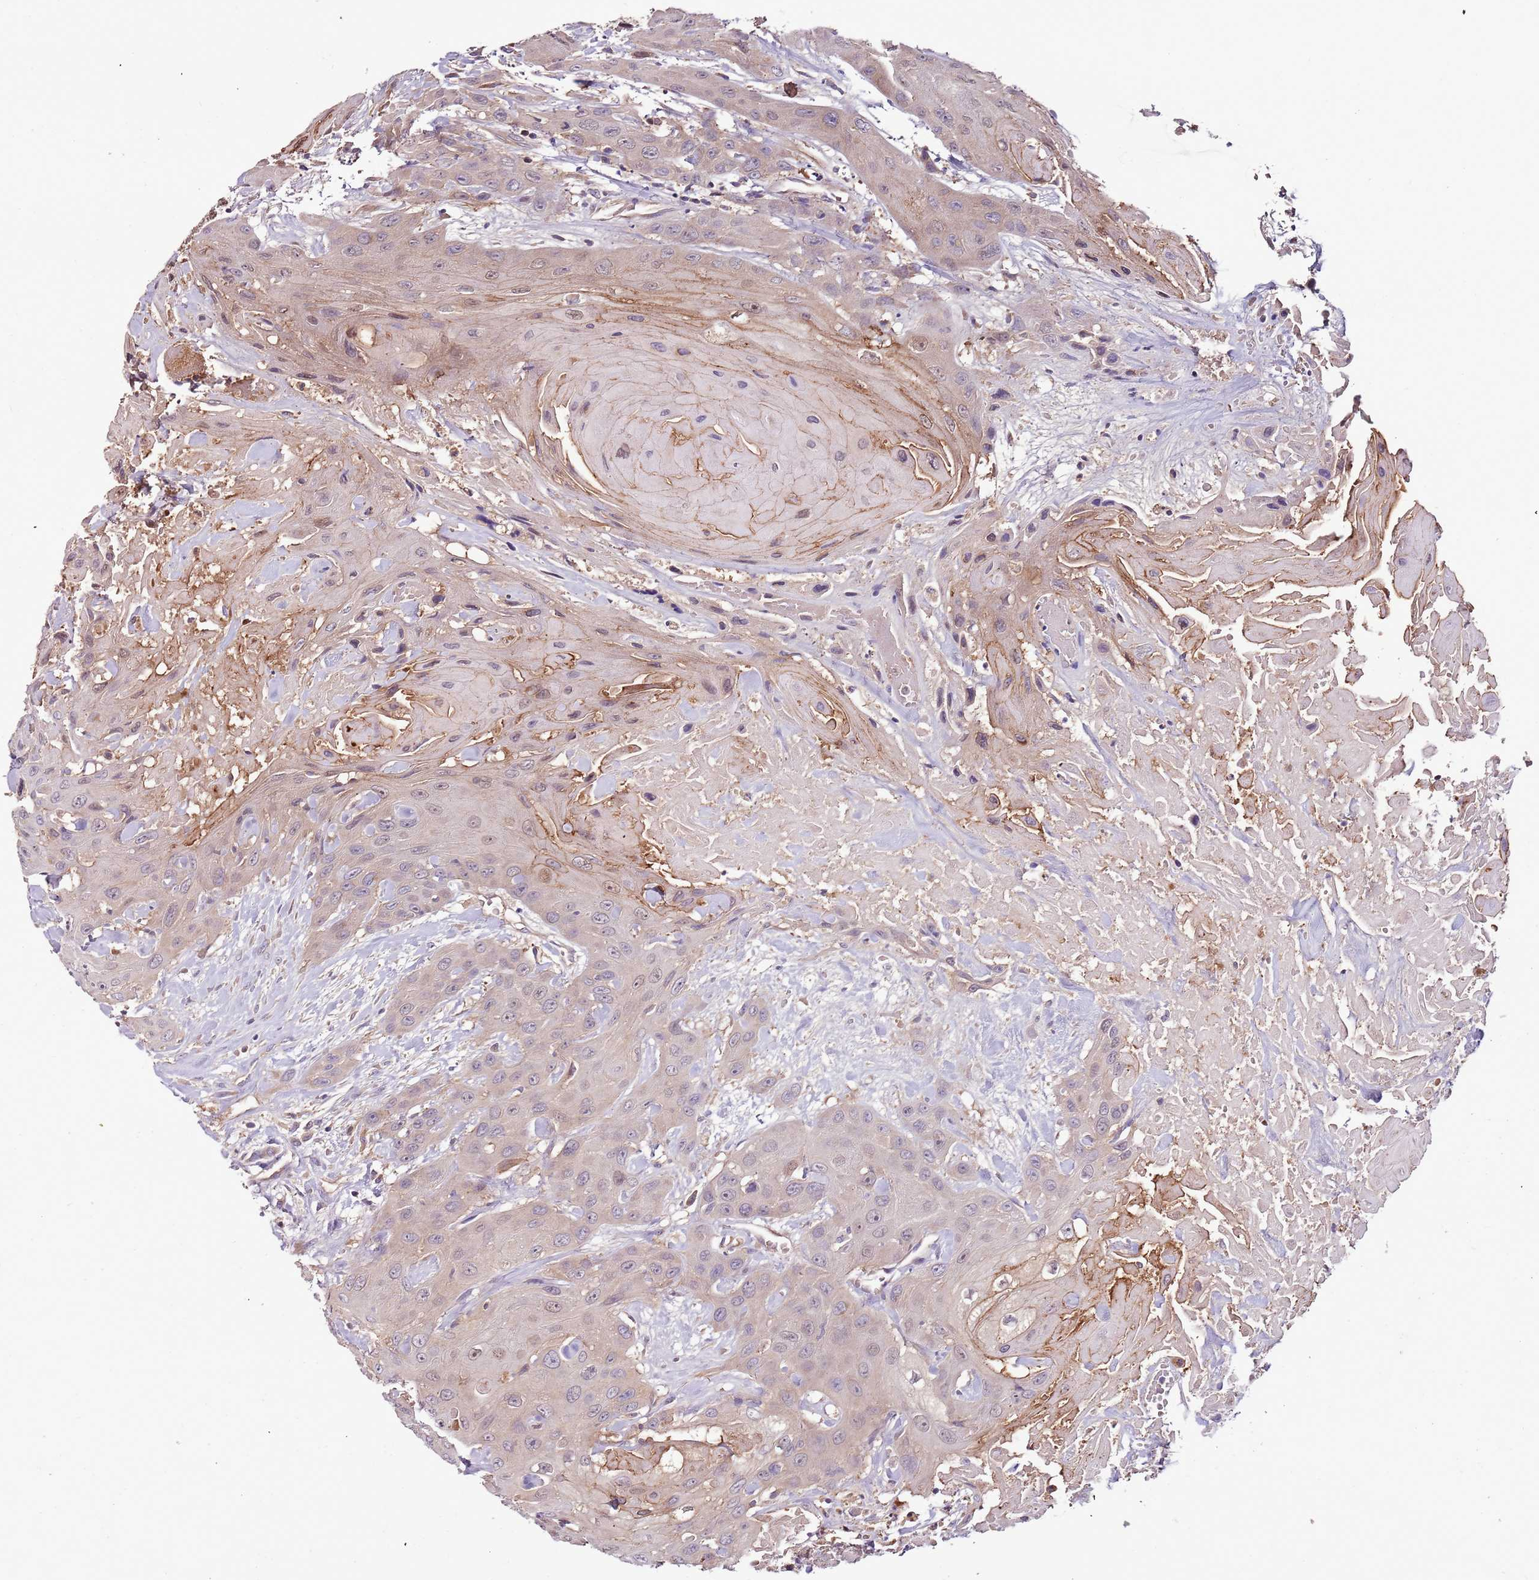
{"staining": {"intensity": "weak", "quantity": "<25%", "location": "cytoplasmic/membranous,nuclear"}, "tissue": "head and neck cancer", "cell_type": "Tumor cells", "image_type": "cancer", "snomed": [{"axis": "morphology", "description": "Squamous cell carcinoma, NOS"}, {"axis": "topography", "description": "Head-Neck"}], "caption": "This is a histopathology image of immunohistochemistry (IHC) staining of head and neck cancer, which shows no expression in tumor cells.", "gene": "DENR", "patient": {"sex": "male", "age": 81}}